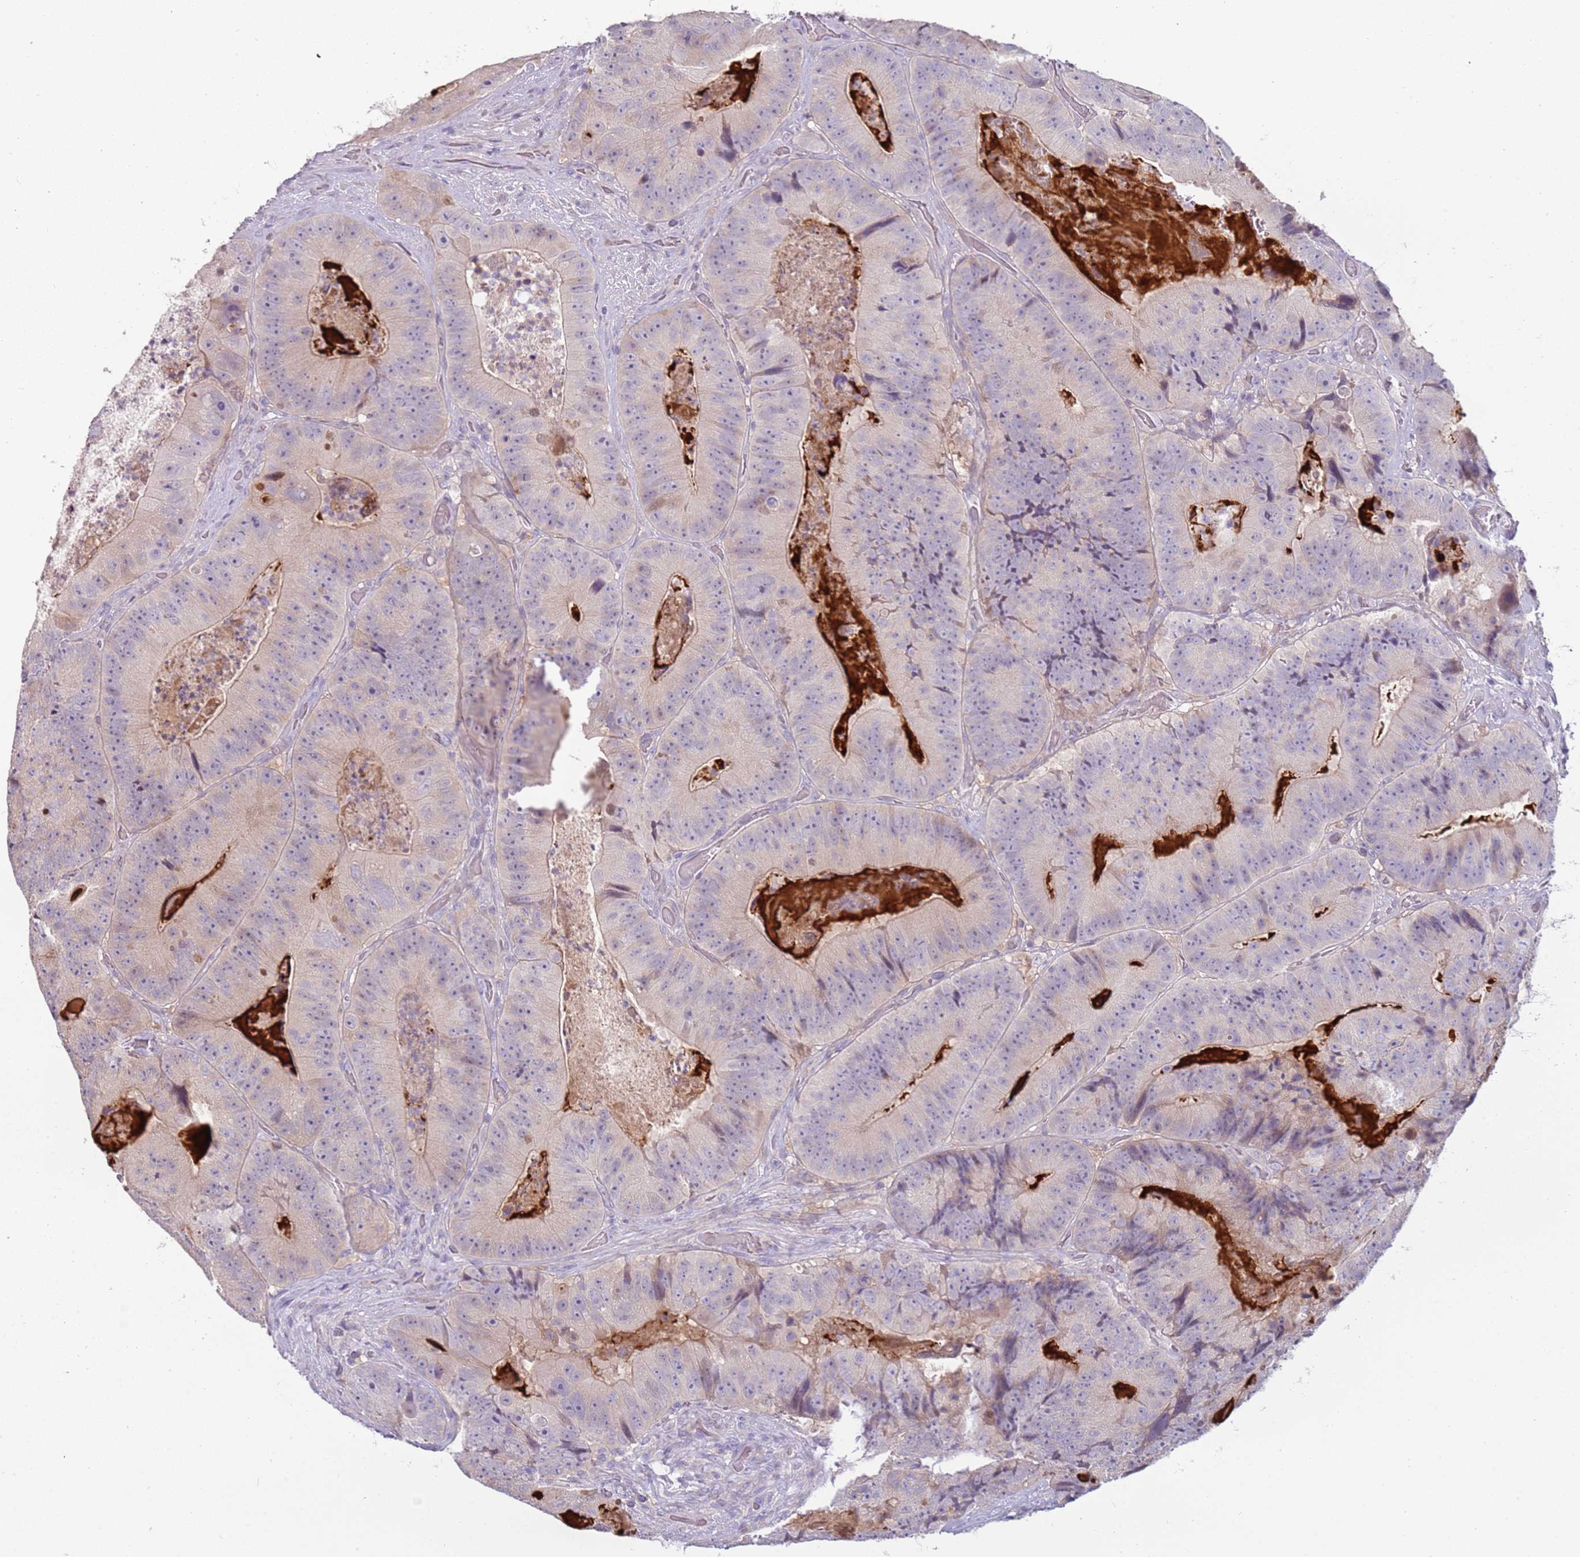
{"staining": {"intensity": "weak", "quantity": "<25%", "location": "cytoplasmic/membranous"}, "tissue": "colorectal cancer", "cell_type": "Tumor cells", "image_type": "cancer", "snomed": [{"axis": "morphology", "description": "Adenocarcinoma, NOS"}, {"axis": "topography", "description": "Colon"}], "caption": "DAB immunohistochemical staining of colorectal cancer (adenocarcinoma) exhibits no significant expression in tumor cells. (DAB (3,3'-diaminobenzidine) immunohistochemistry with hematoxylin counter stain).", "gene": "ARHGAP5", "patient": {"sex": "female", "age": 86}}